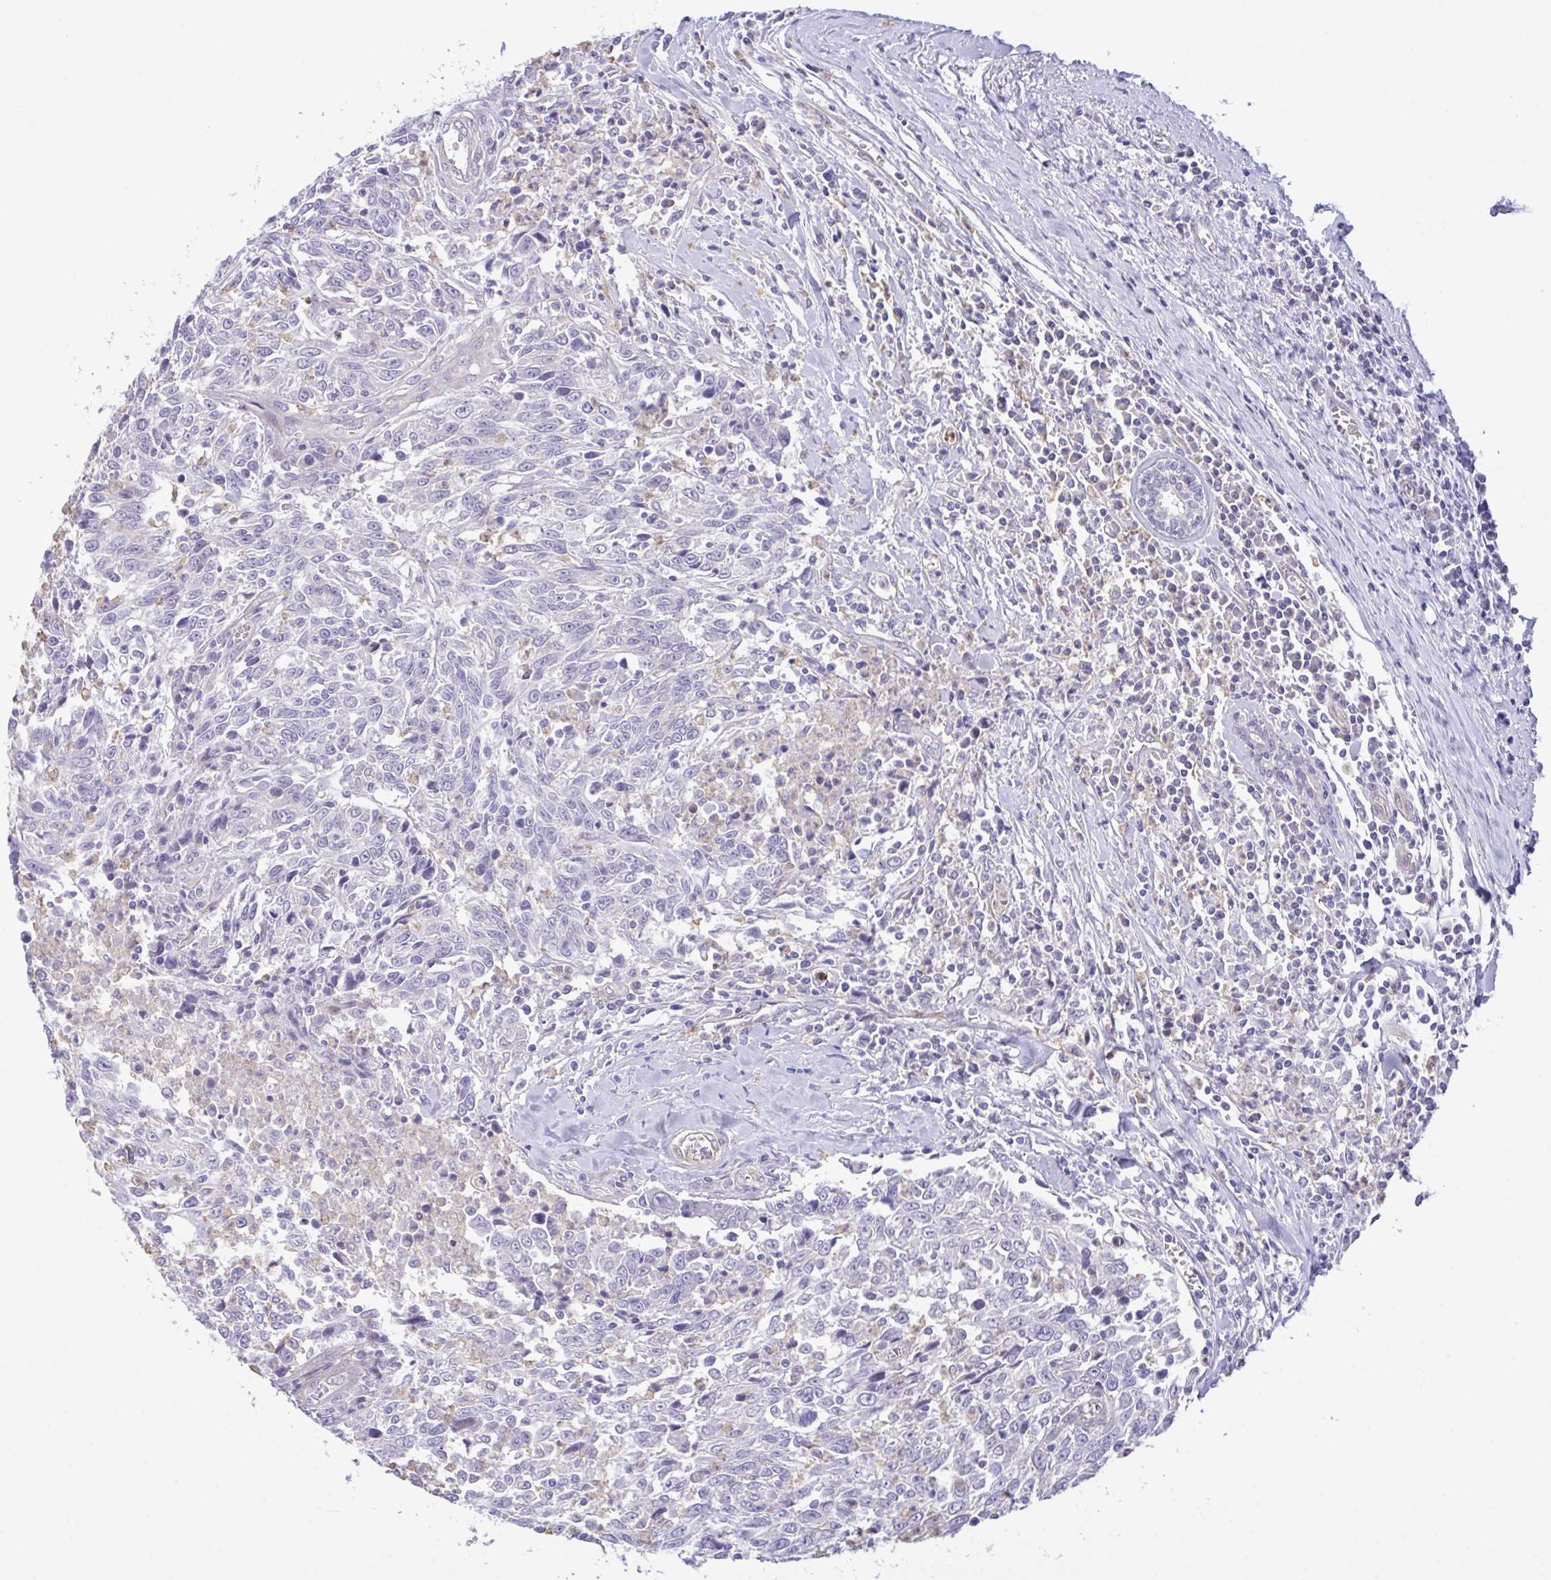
{"staining": {"intensity": "negative", "quantity": "none", "location": "none"}, "tissue": "breast cancer", "cell_type": "Tumor cells", "image_type": "cancer", "snomed": [{"axis": "morphology", "description": "Duct carcinoma"}, {"axis": "topography", "description": "Breast"}], "caption": "Breast cancer (invasive ductal carcinoma) was stained to show a protein in brown. There is no significant positivity in tumor cells.", "gene": "RHOXF1", "patient": {"sex": "female", "age": 50}}